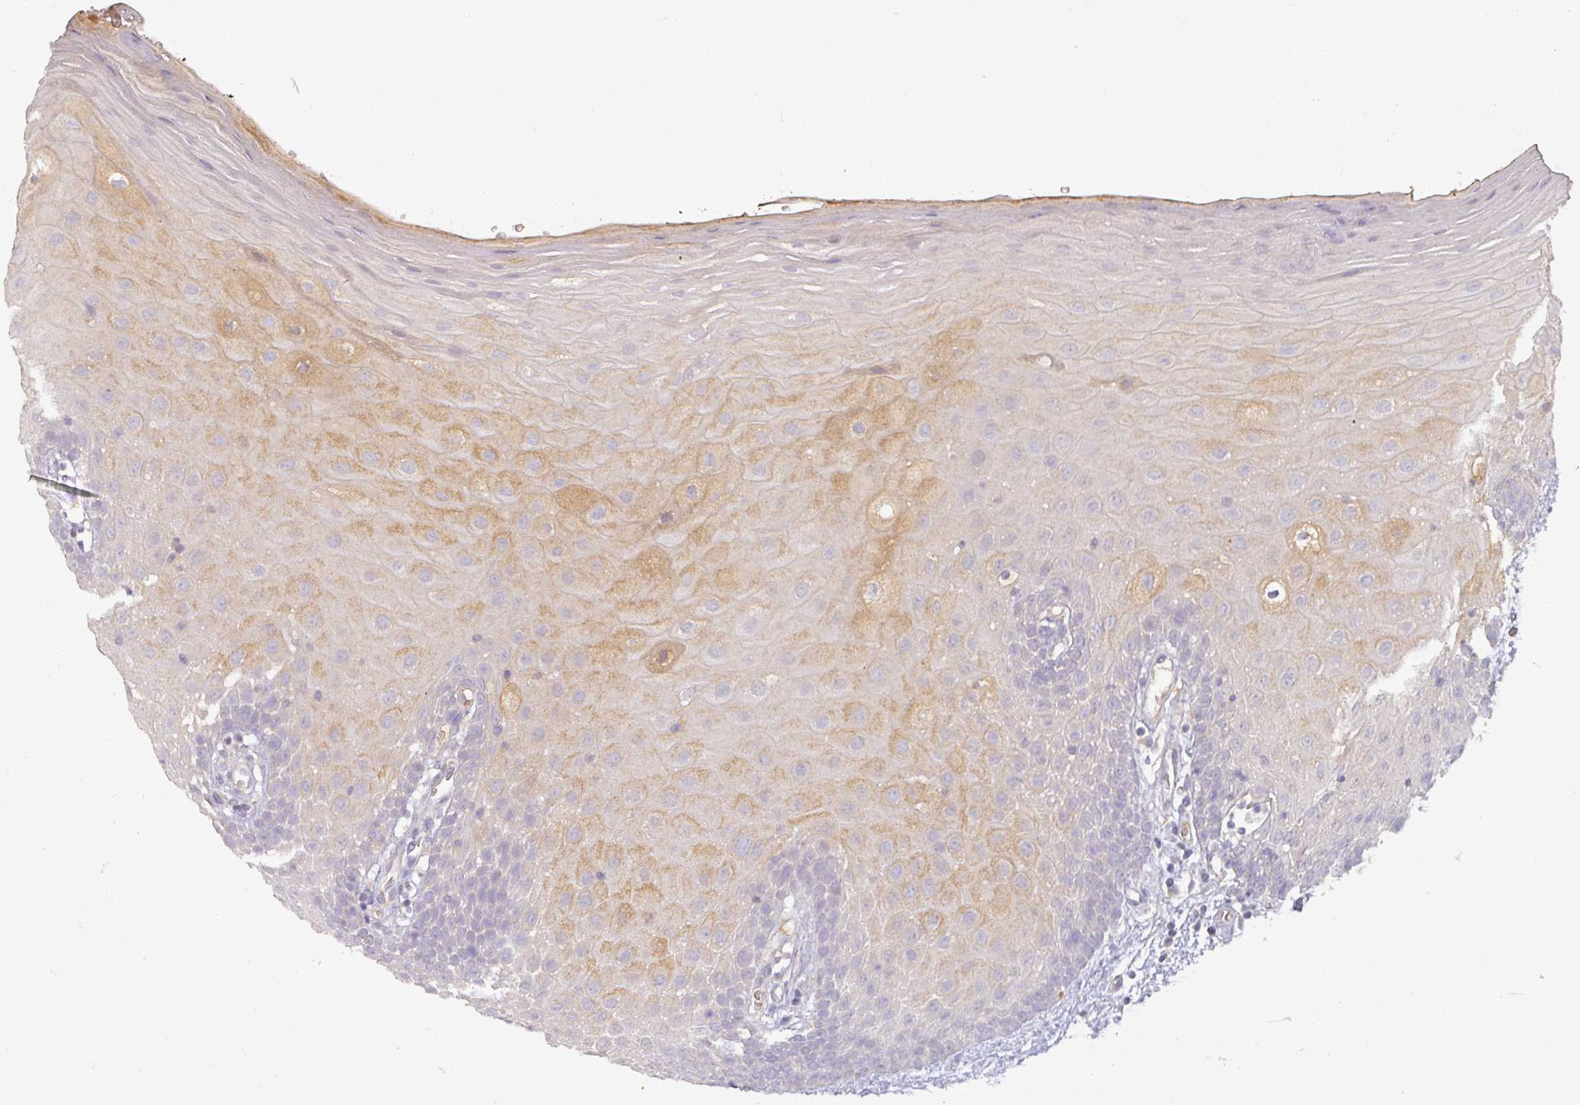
{"staining": {"intensity": "moderate", "quantity": "<25%", "location": "cytoplasmic/membranous"}, "tissue": "oral mucosa", "cell_type": "Squamous epithelial cells", "image_type": "normal", "snomed": [{"axis": "morphology", "description": "Normal tissue, NOS"}, {"axis": "morphology", "description": "Squamous cell carcinoma, NOS"}, {"axis": "topography", "description": "Oral tissue"}, {"axis": "topography", "description": "Tounge, NOS"}, {"axis": "topography", "description": "Head-Neck"}], "caption": "DAB immunohistochemical staining of unremarkable human oral mucosa exhibits moderate cytoplasmic/membranous protein staining in about <25% of squamous epithelial cells. (brown staining indicates protein expression, while blue staining denotes nuclei).", "gene": "ZNF266", "patient": {"sex": "male", "age": 76}}